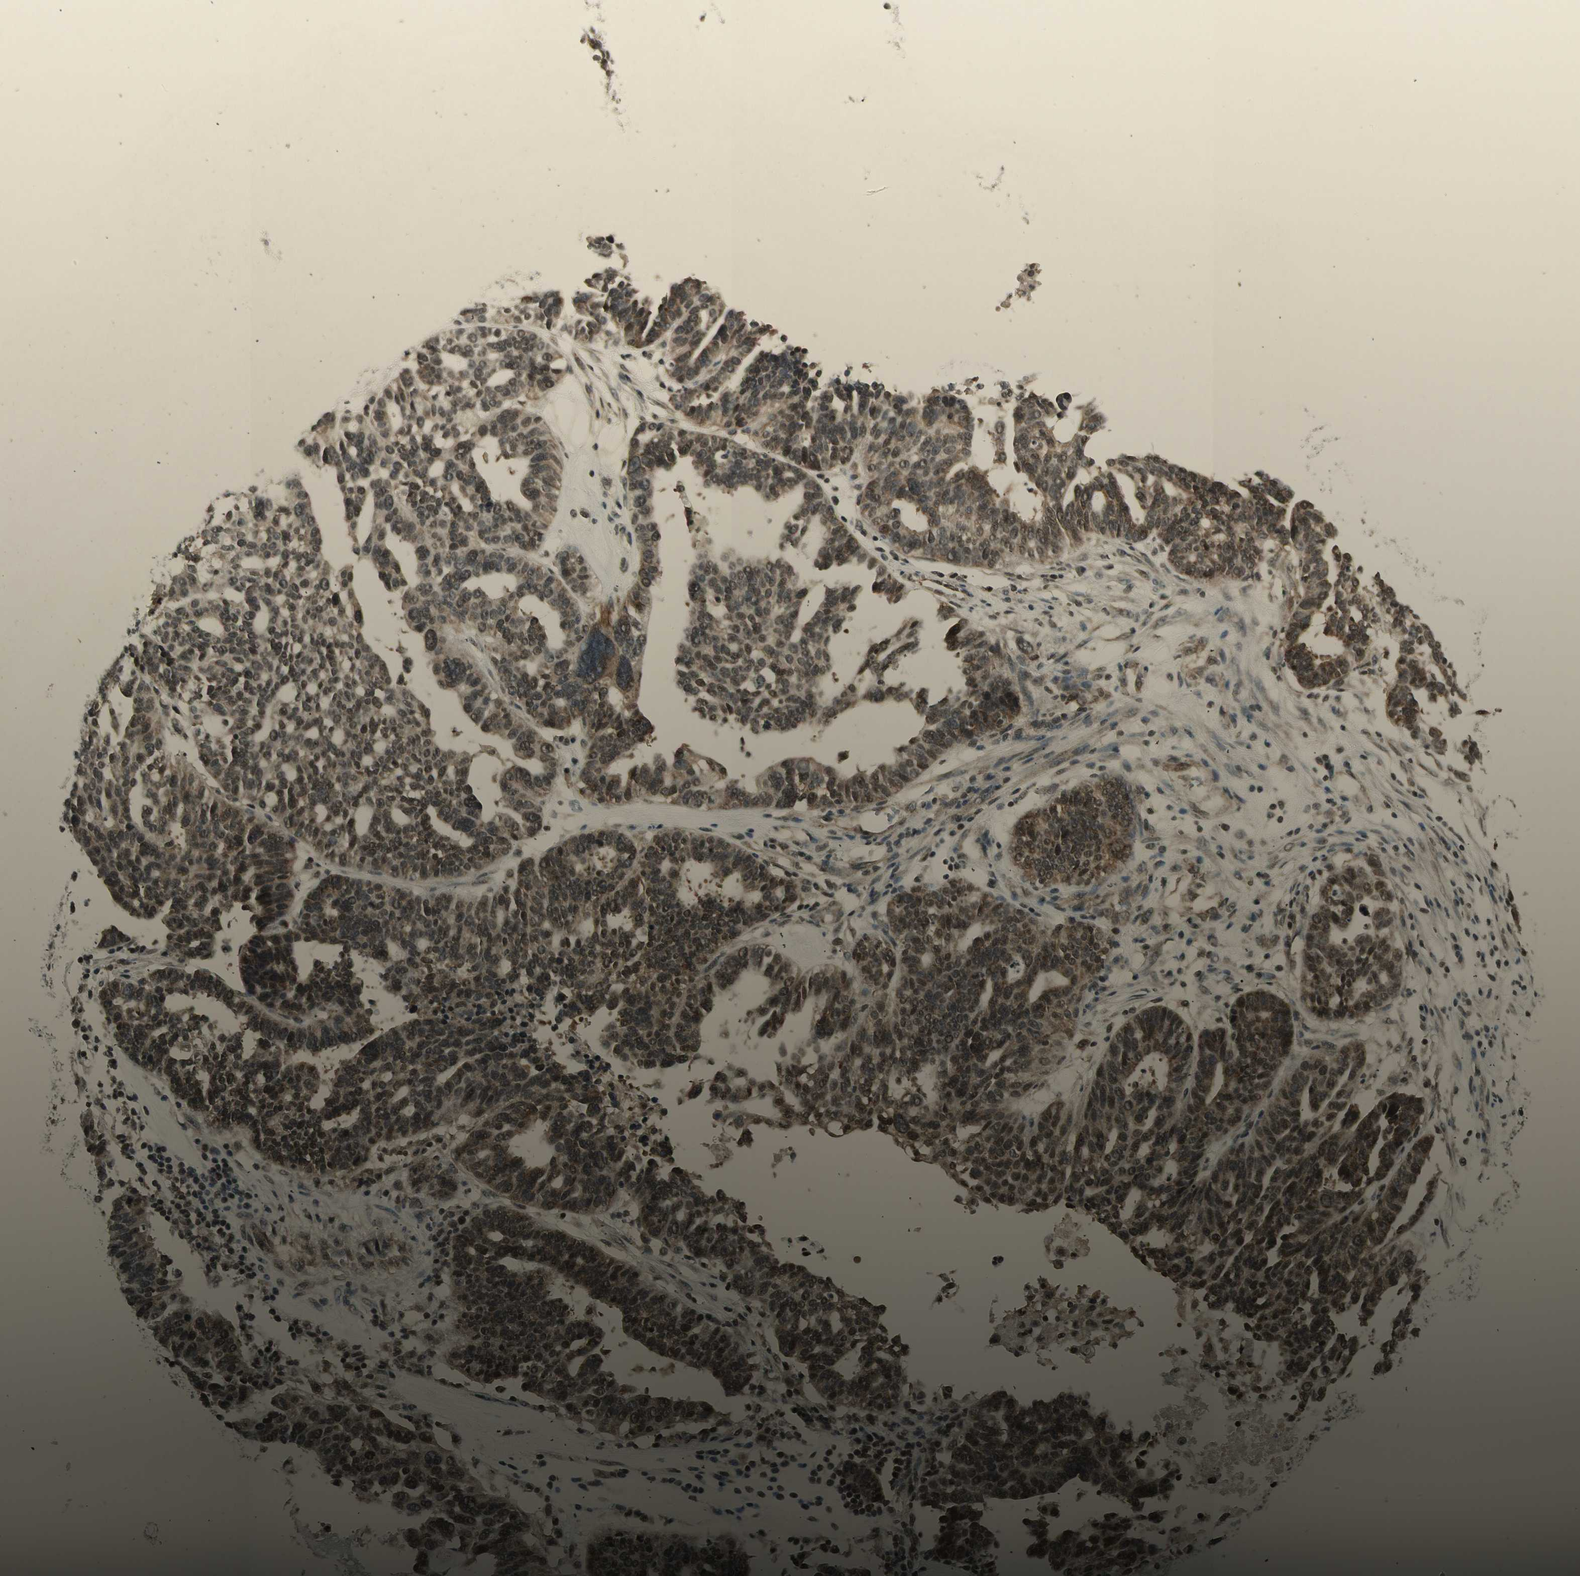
{"staining": {"intensity": "weak", "quantity": "25%-75%", "location": "cytoplasmic/membranous,nuclear"}, "tissue": "ovarian cancer", "cell_type": "Tumor cells", "image_type": "cancer", "snomed": [{"axis": "morphology", "description": "Cystadenocarcinoma, serous, NOS"}, {"axis": "topography", "description": "Ovary"}], "caption": "Weak cytoplasmic/membranous and nuclear protein expression is identified in approximately 25%-75% of tumor cells in ovarian cancer (serous cystadenocarcinoma). (DAB (3,3'-diaminobenzidine) = brown stain, brightfield microscopy at high magnification).", "gene": "SMN2", "patient": {"sex": "female", "age": 59}}